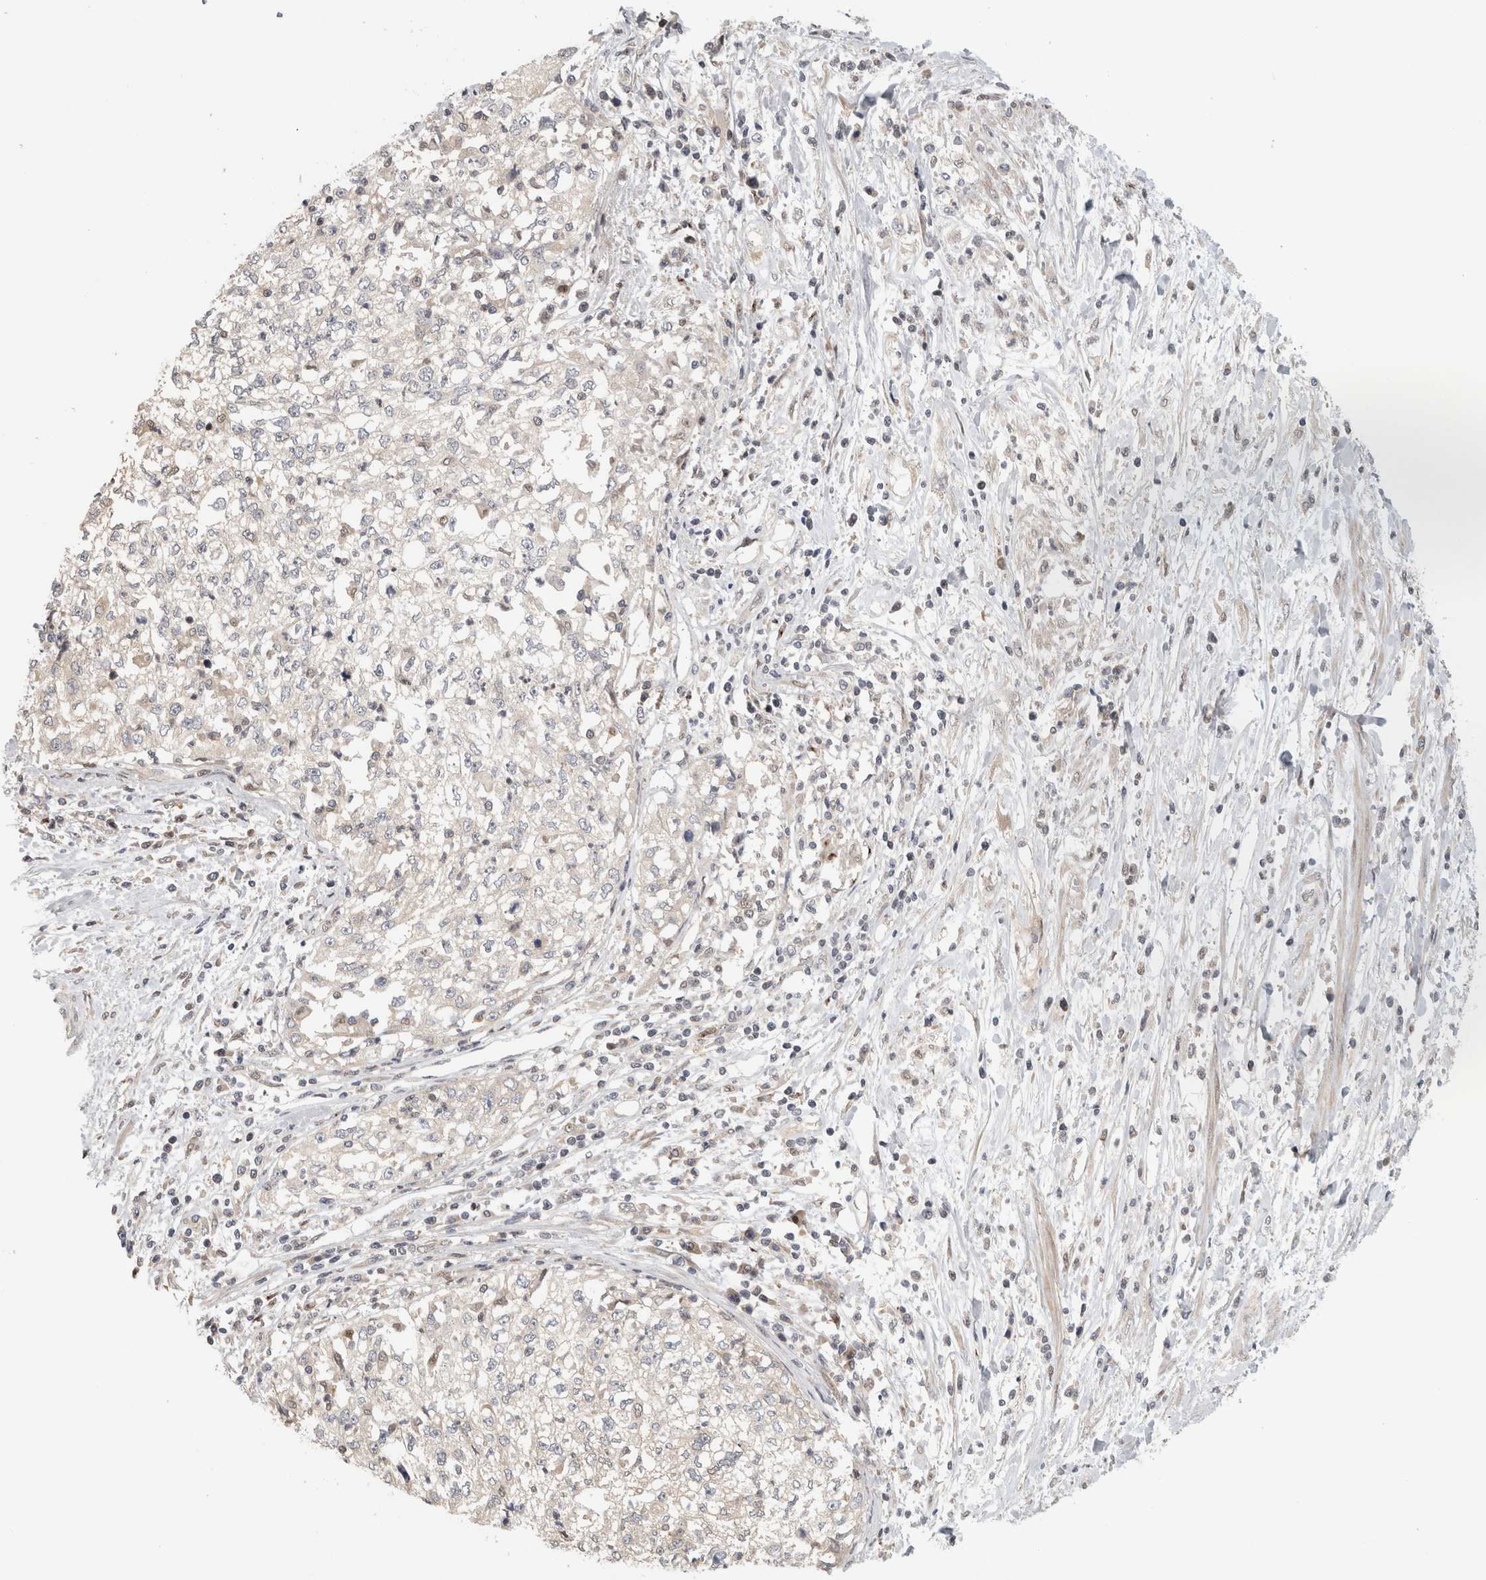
{"staining": {"intensity": "negative", "quantity": "none", "location": "none"}, "tissue": "cervical cancer", "cell_type": "Tumor cells", "image_type": "cancer", "snomed": [{"axis": "morphology", "description": "Squamous cell carcinoma, NOS"}, {"axis": "topography", "description": "Cervix"}], "caption": "Tumor cells show no significant protein staining in cervical cancer.", "gene": "PIGP", "patient": {"sex": "female", "age": 57}}